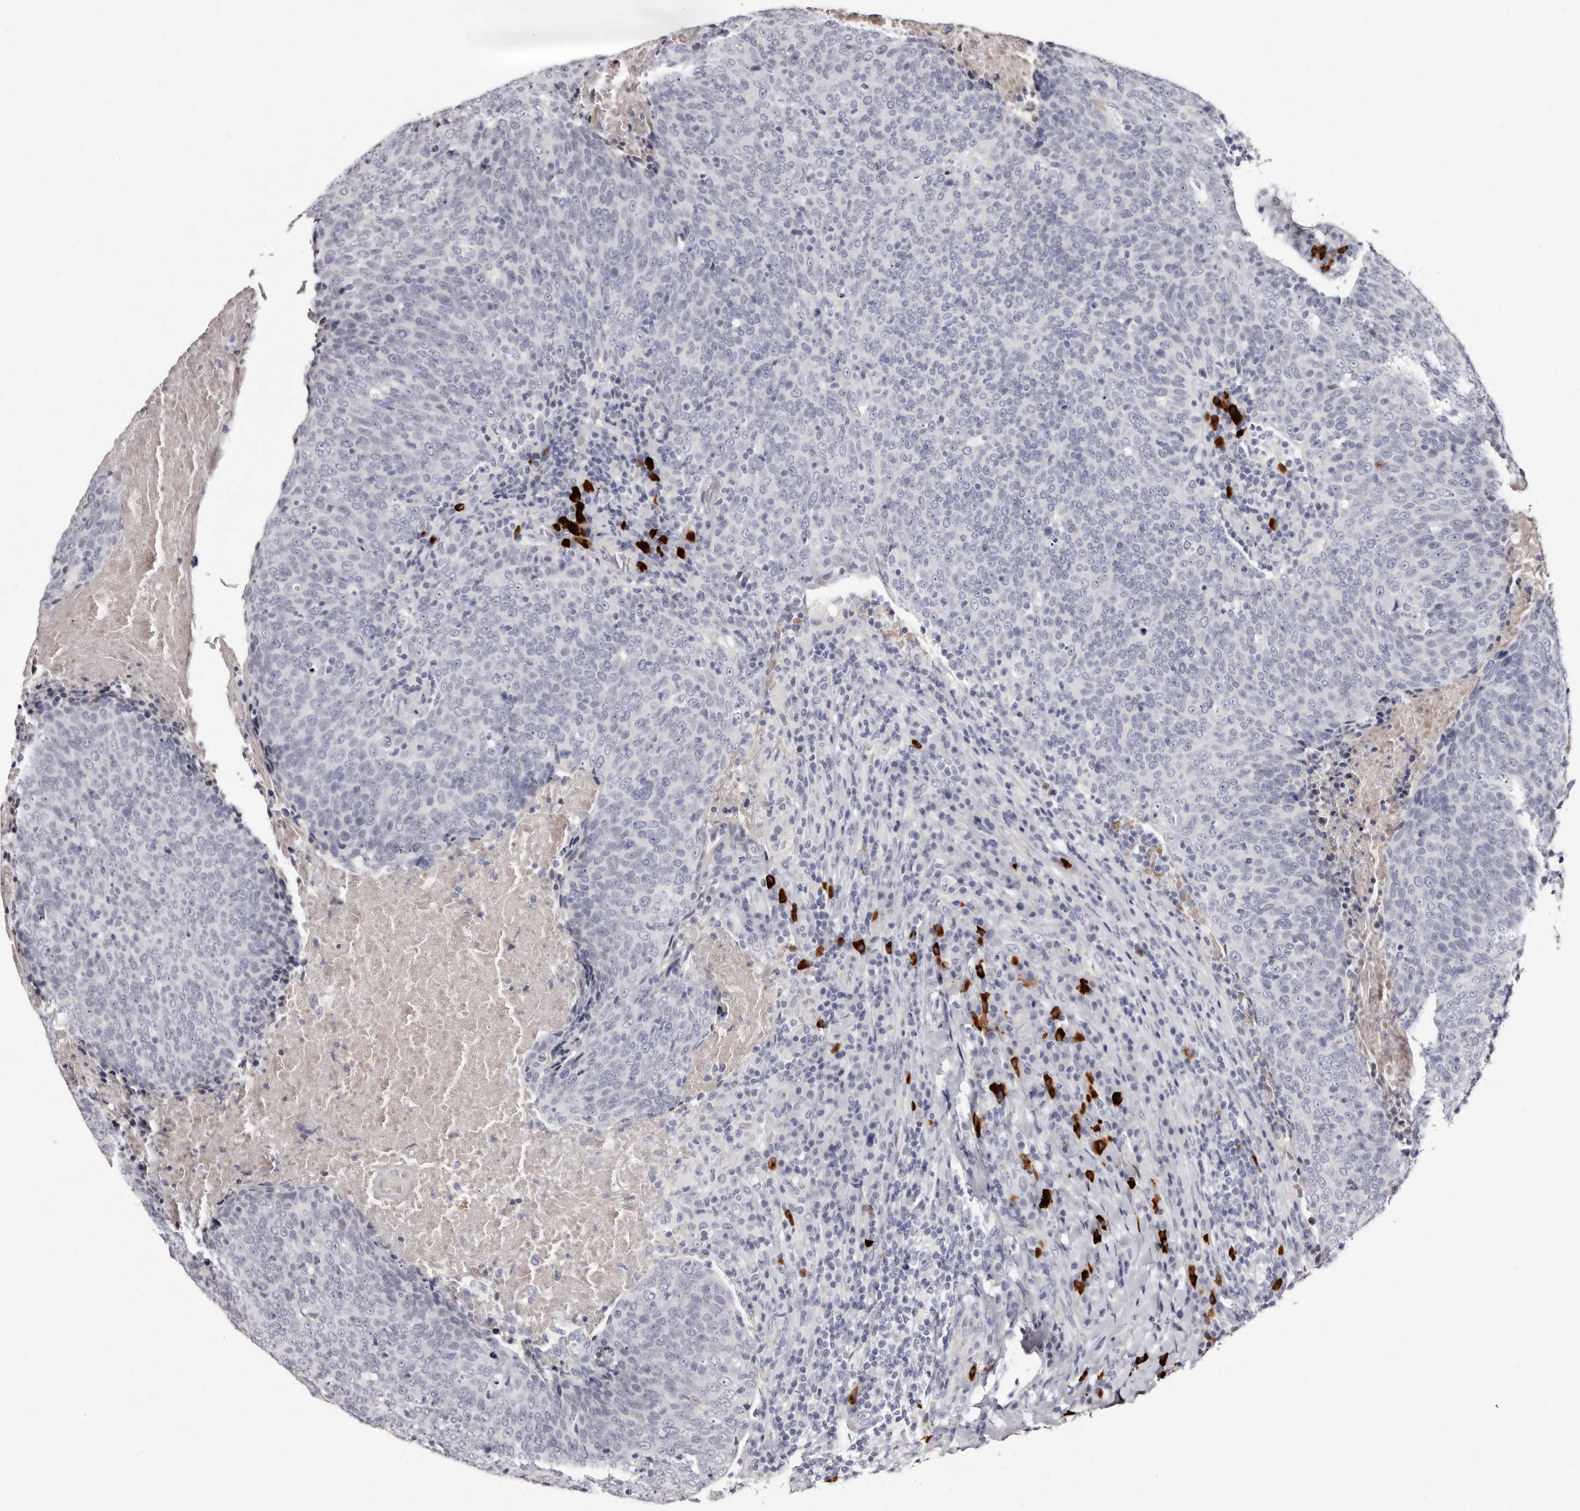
{"staining": {"intensity": "negative", "quantity": "none", "location": "none"}, "tissue": "head and neck cancer", "cell_type": "Tumor cells", "image_type": "cancer", "snomed": [{"axis": "morphology", "description": "Squamous cell carcinoma, NOS"}, {"axis": "morphology", "description": "Squamous cell carcinoma, metastatic, NOS"}, {"axis": "topography", "description": "Lymph node"}, {"axis": "topography", "description": "Head-Neck"}], "caption": "A high-resolution micrograph shows immunohistochemistry staining of head and neck cancer, which demonstrates no significant staining in tumor cells.", "gene": "TBC1D22B", "patient": {"sex": "male", "age": 62}}